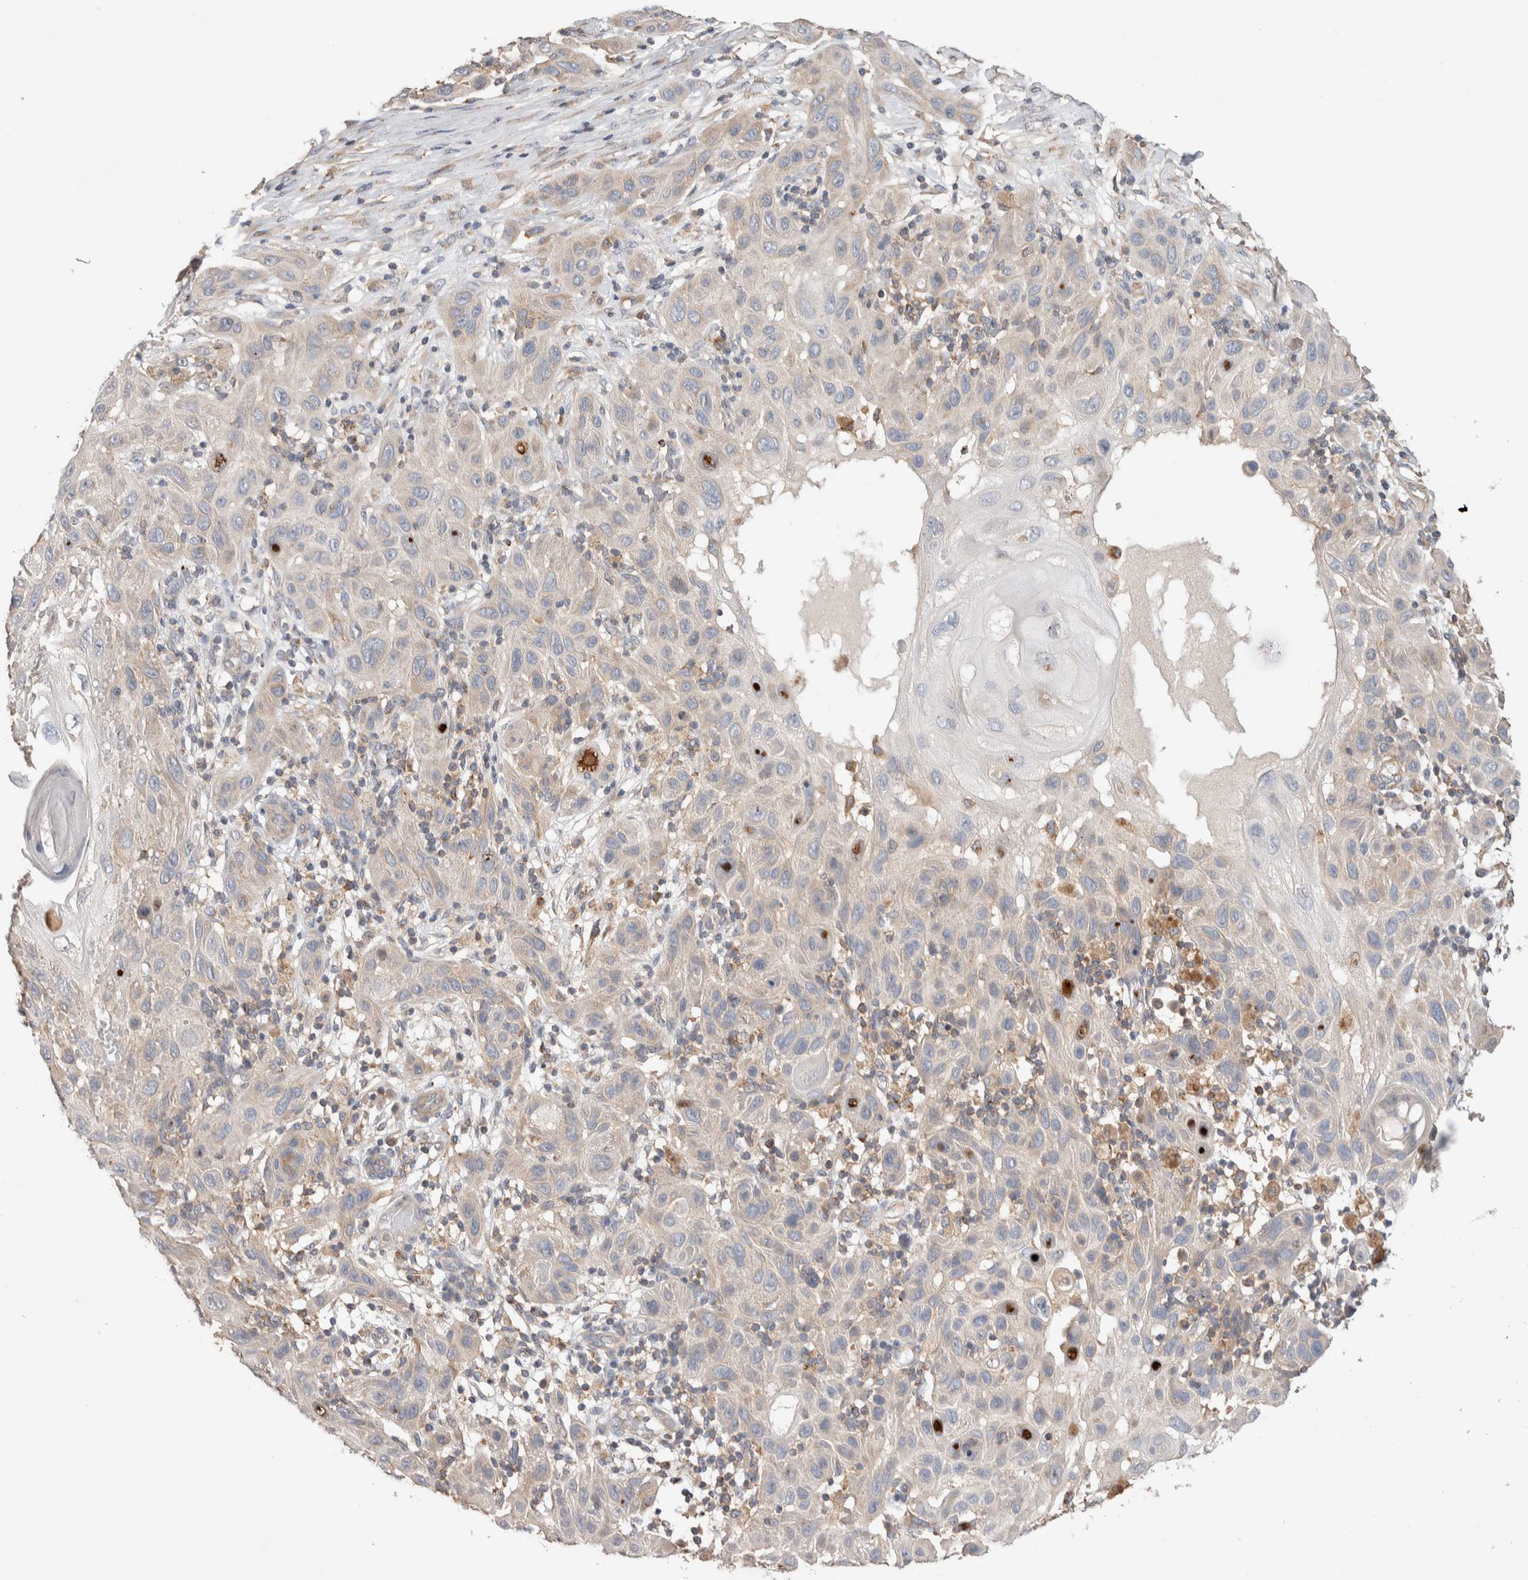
{"staining": {"intensity": "moderate", "quantity": "<25%", "location": "cytoplasmic/membranous"}, "tissue": "skin cancer", "cell_type": "Tumor cells", "image_type": "cancer", "snomed": [{"axis": "morphology", "description": "Squamous cell carcinoma, NOS"}, {"axis": "topography", "description": "Skin"}], "caption": "Protein staining of skin squamous cell carcinoma tissue exhibits moderate cytoplasmic/membranous expression in approximately <25% of tumor cells.", "gene": "DEPTOR", "patient": {"sex": "female", "age": 96}}